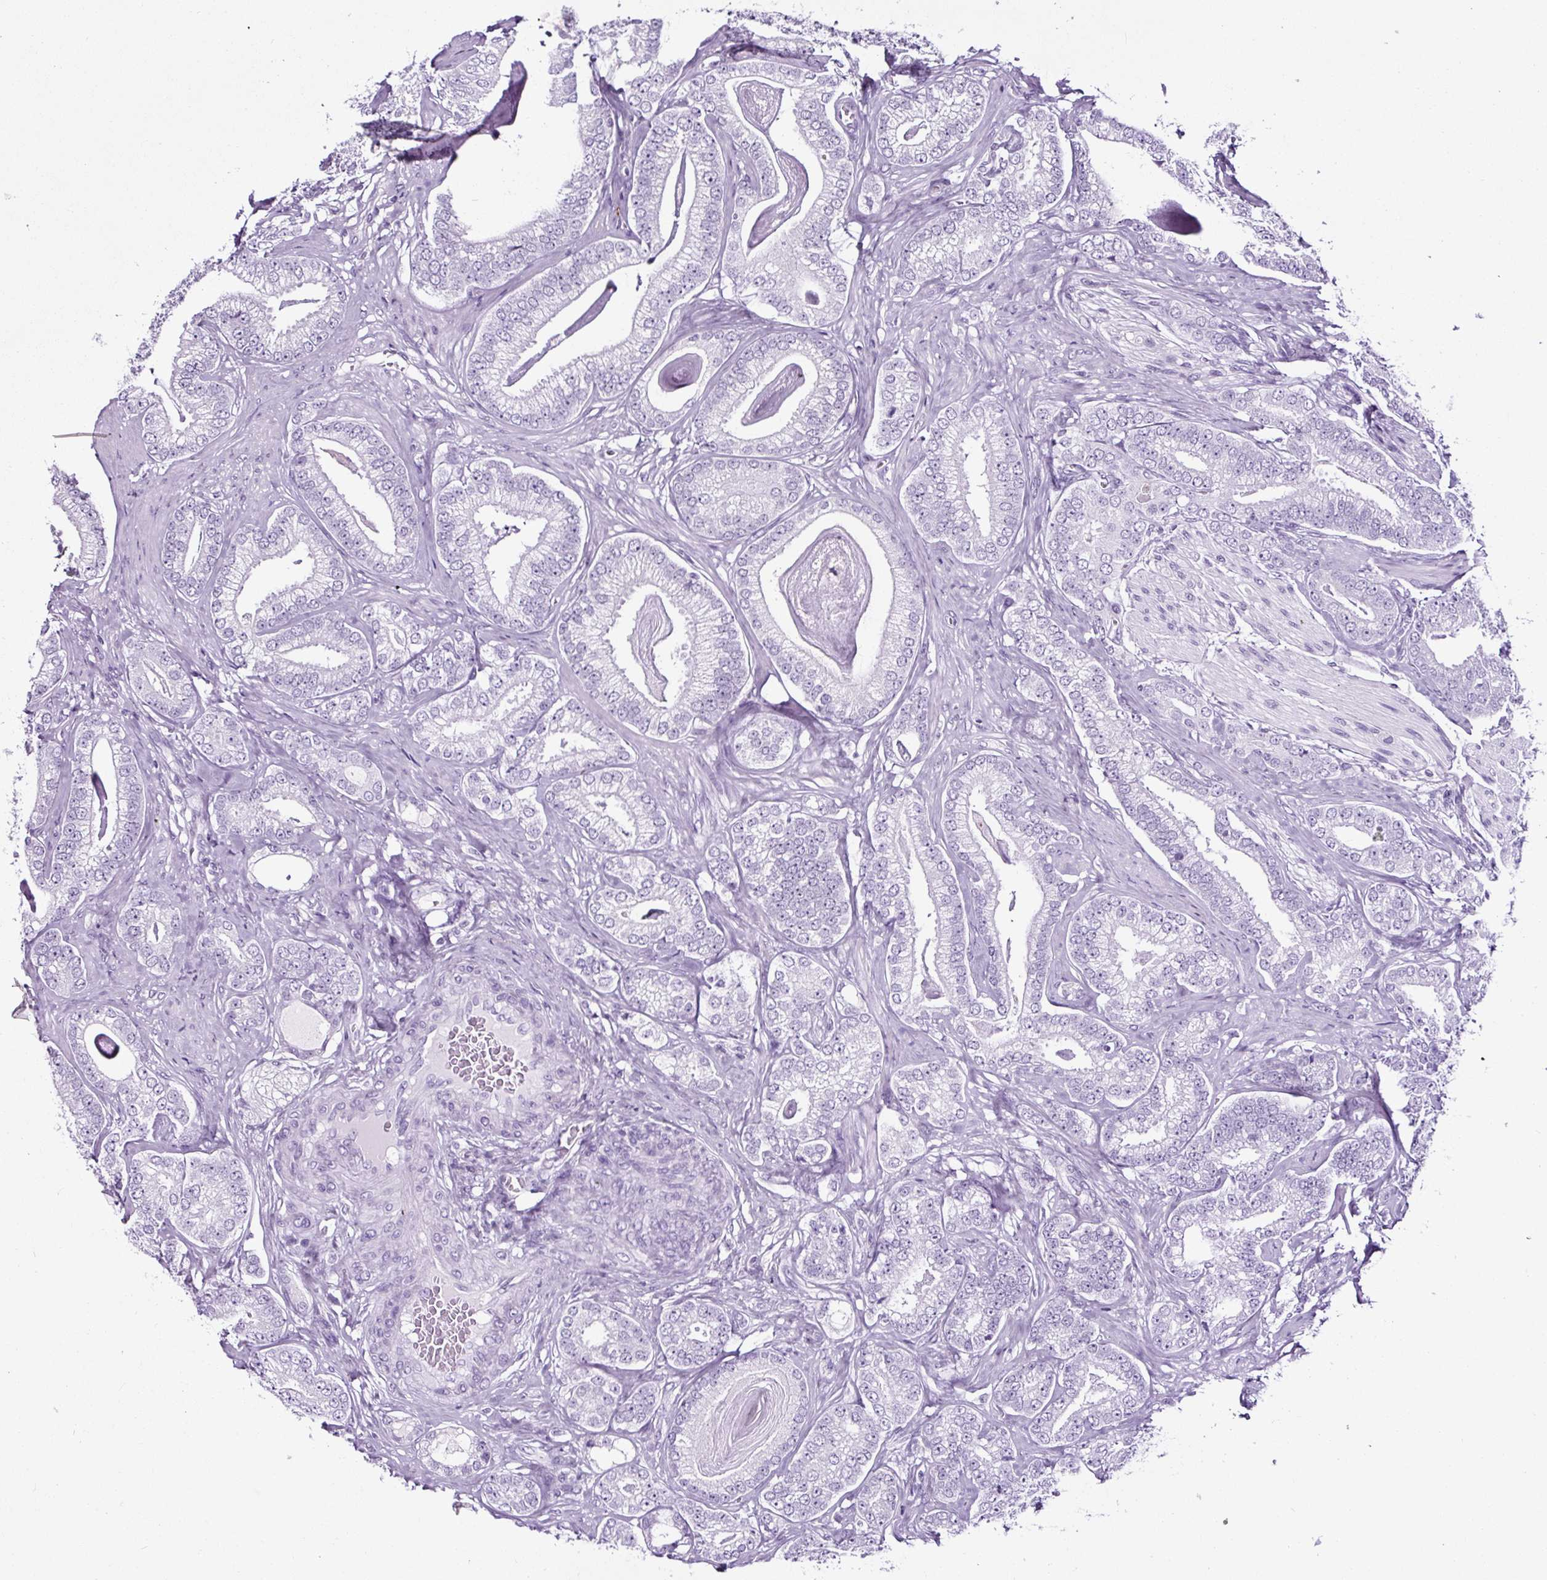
{"staining": {"intensity": "negative", "quantity": "none", "location": "none"}, "tissue": "prostate cancer", "cell_type": "Tumor cells", "image_type": "cancer", "snomed": [{"axis": "morphology", "description": "Adenocarcinoma, Low grade"}, {"axis": "topography", "description": "Prostate"}], "caption": "DAB immunohistochemical staining of prostate cancer (low-grade adenocarcinoma) displays no significant staining in tumor cells. (DAB IHC, high magnification).", "gene": "TAFA3", "patient": {"sex": "male", "age": 63}}